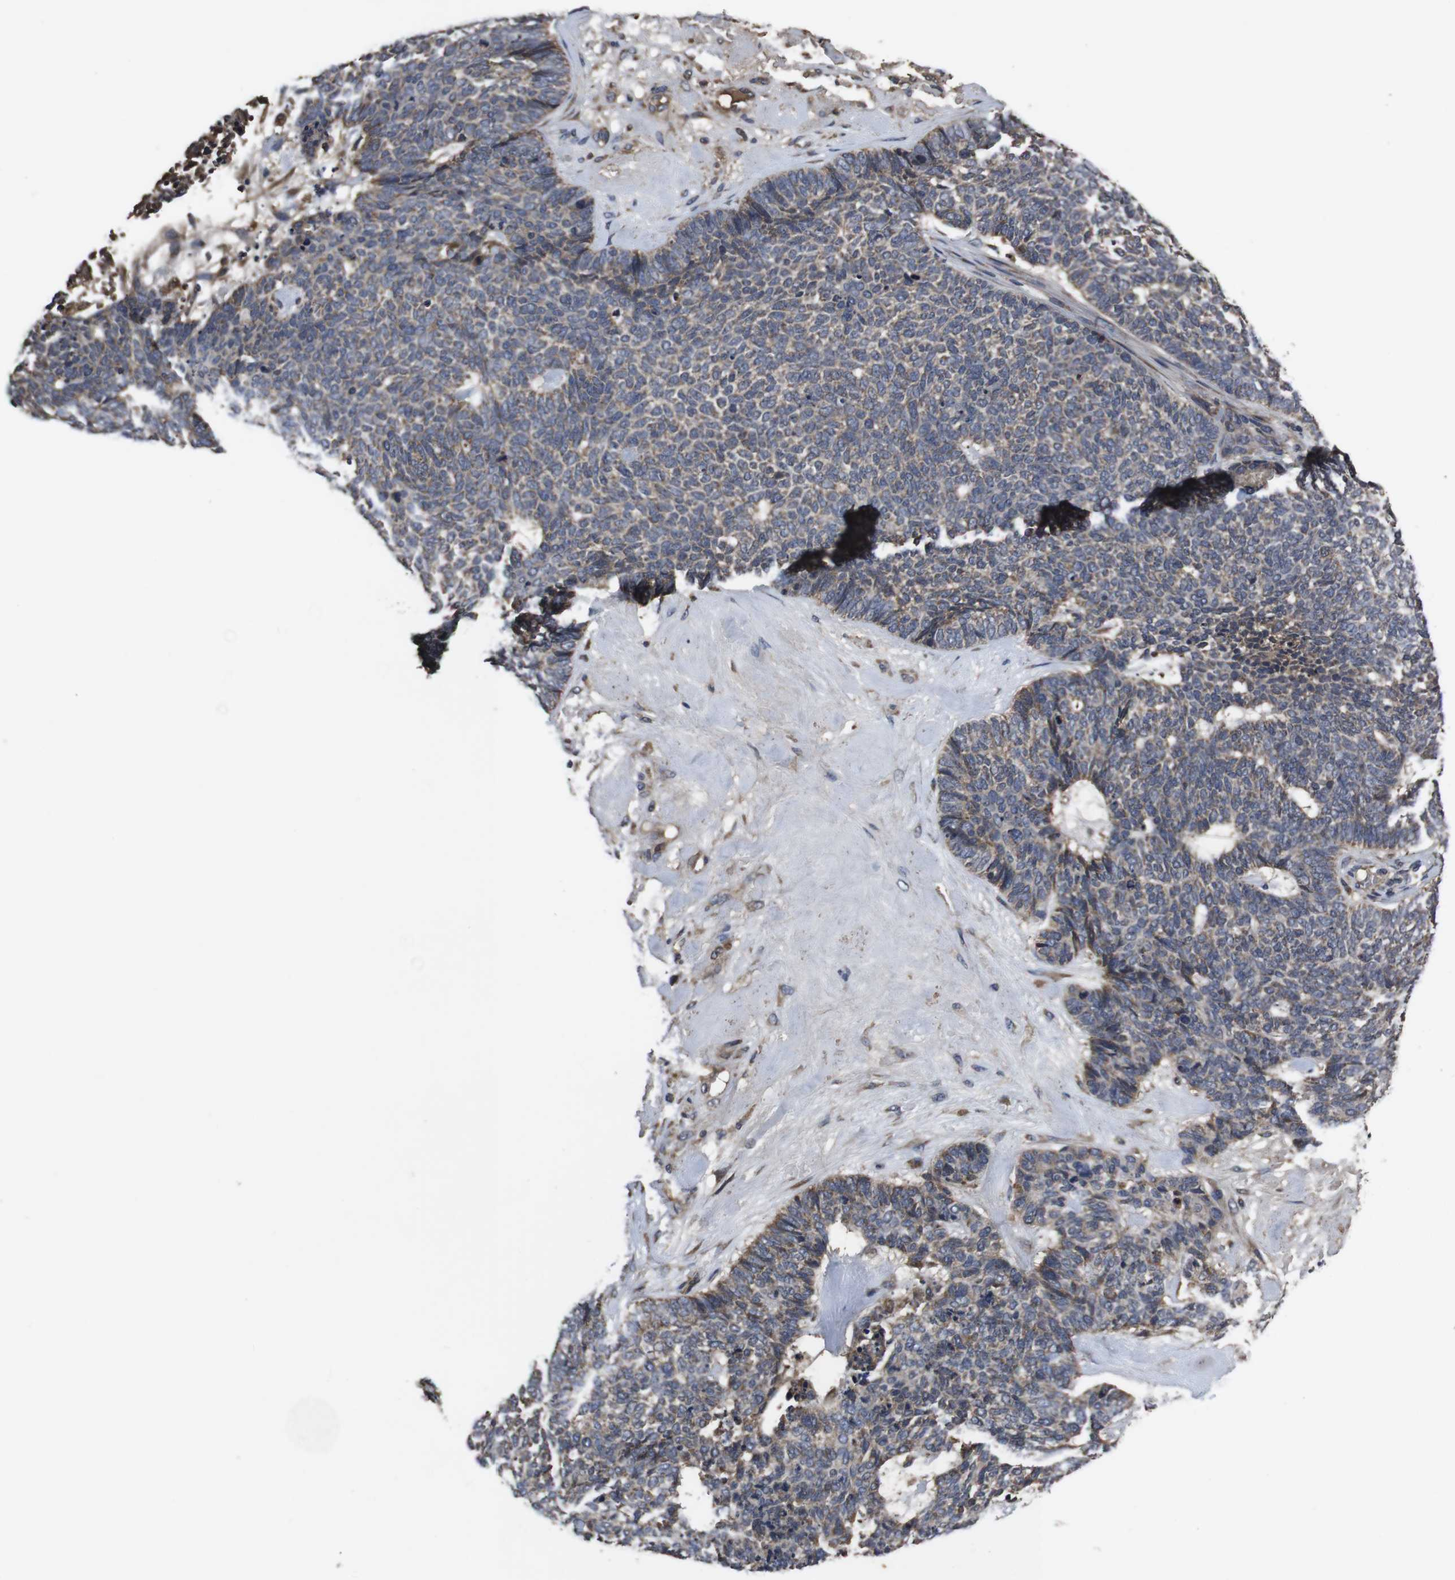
{"staining": {"intensity": "weak", "quantity": "25%-75%", "location": "cytoplasmic/membranous"}, "tissue": "skin cancer", "cell_type": "Tumor cells", "image_type": "cancer", "snomed": [{"axis": "morphology", "description": "Basal cell carcinoma"}, {"axis": "topography", "description": "Skin"}], "caption": "Skin cancer (basal cell carcinoma) tissue shows weak cytoplasmic/membranous positivity in about 25%-75% of tumor cells, visualized by immunohistochemistry.", "gene": "CXCL11", "patient": {"sex": "female", "age": 84}}